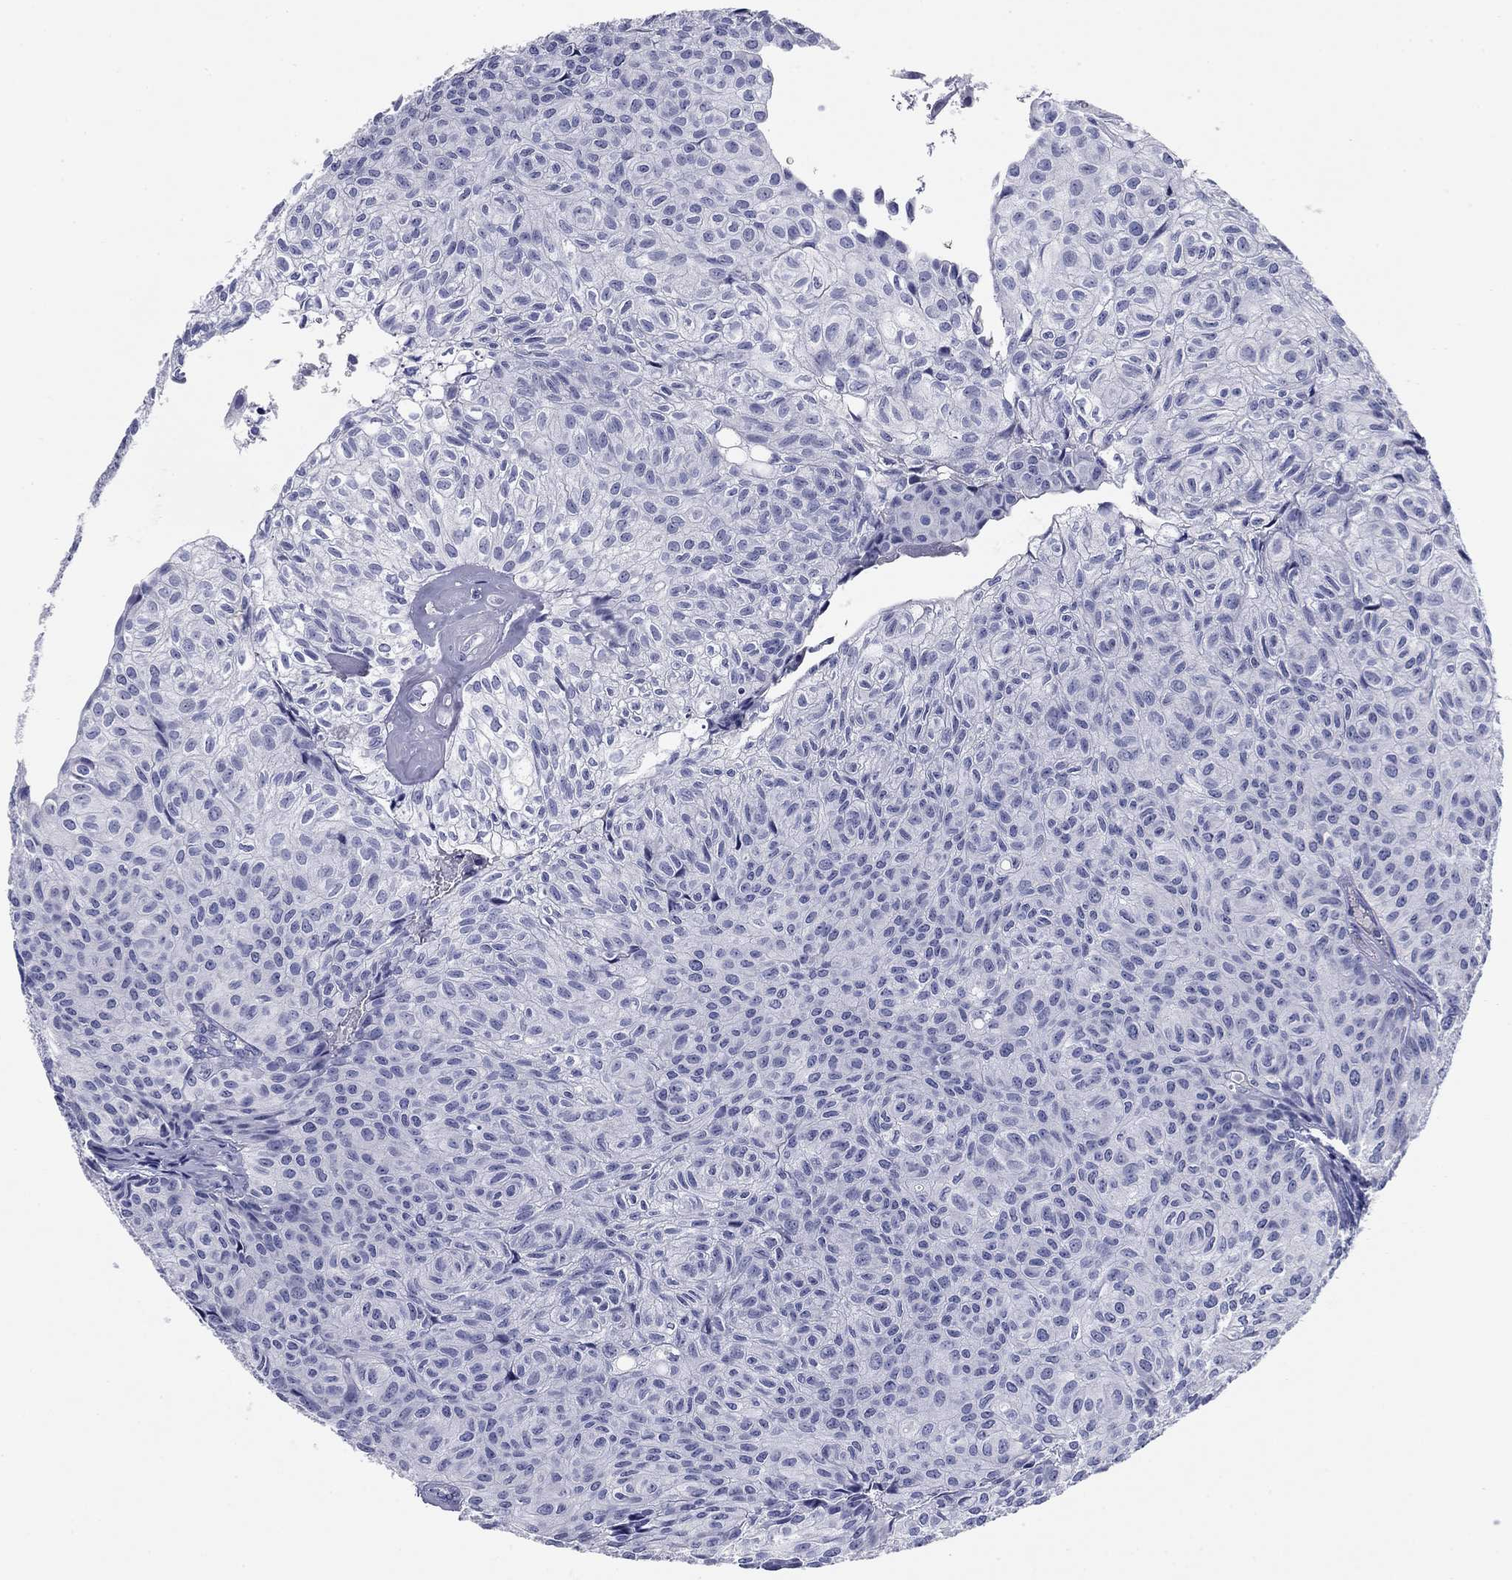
{"staining": {"intensity": "negative", "quantity": "none", "location": "none"}, "tissue": "urothelial cancer", "cell_type": "Tumor cells", "image_type": "cancer", "snomed": [{"axis": "morphology", "description": "Urothelial carcinoma, Low grade"}, {"axis": "topography", "description": "Urinary bladder"}], "caption": "Tumor cells are negative for protein expression in human urothelial carcinoma (low-grade). (DAB immunohistochemistry visualized using brightfield microscopy, high magnification).", "gene": "KCNH1", "patient": {"sex": "male", "age": 89}}